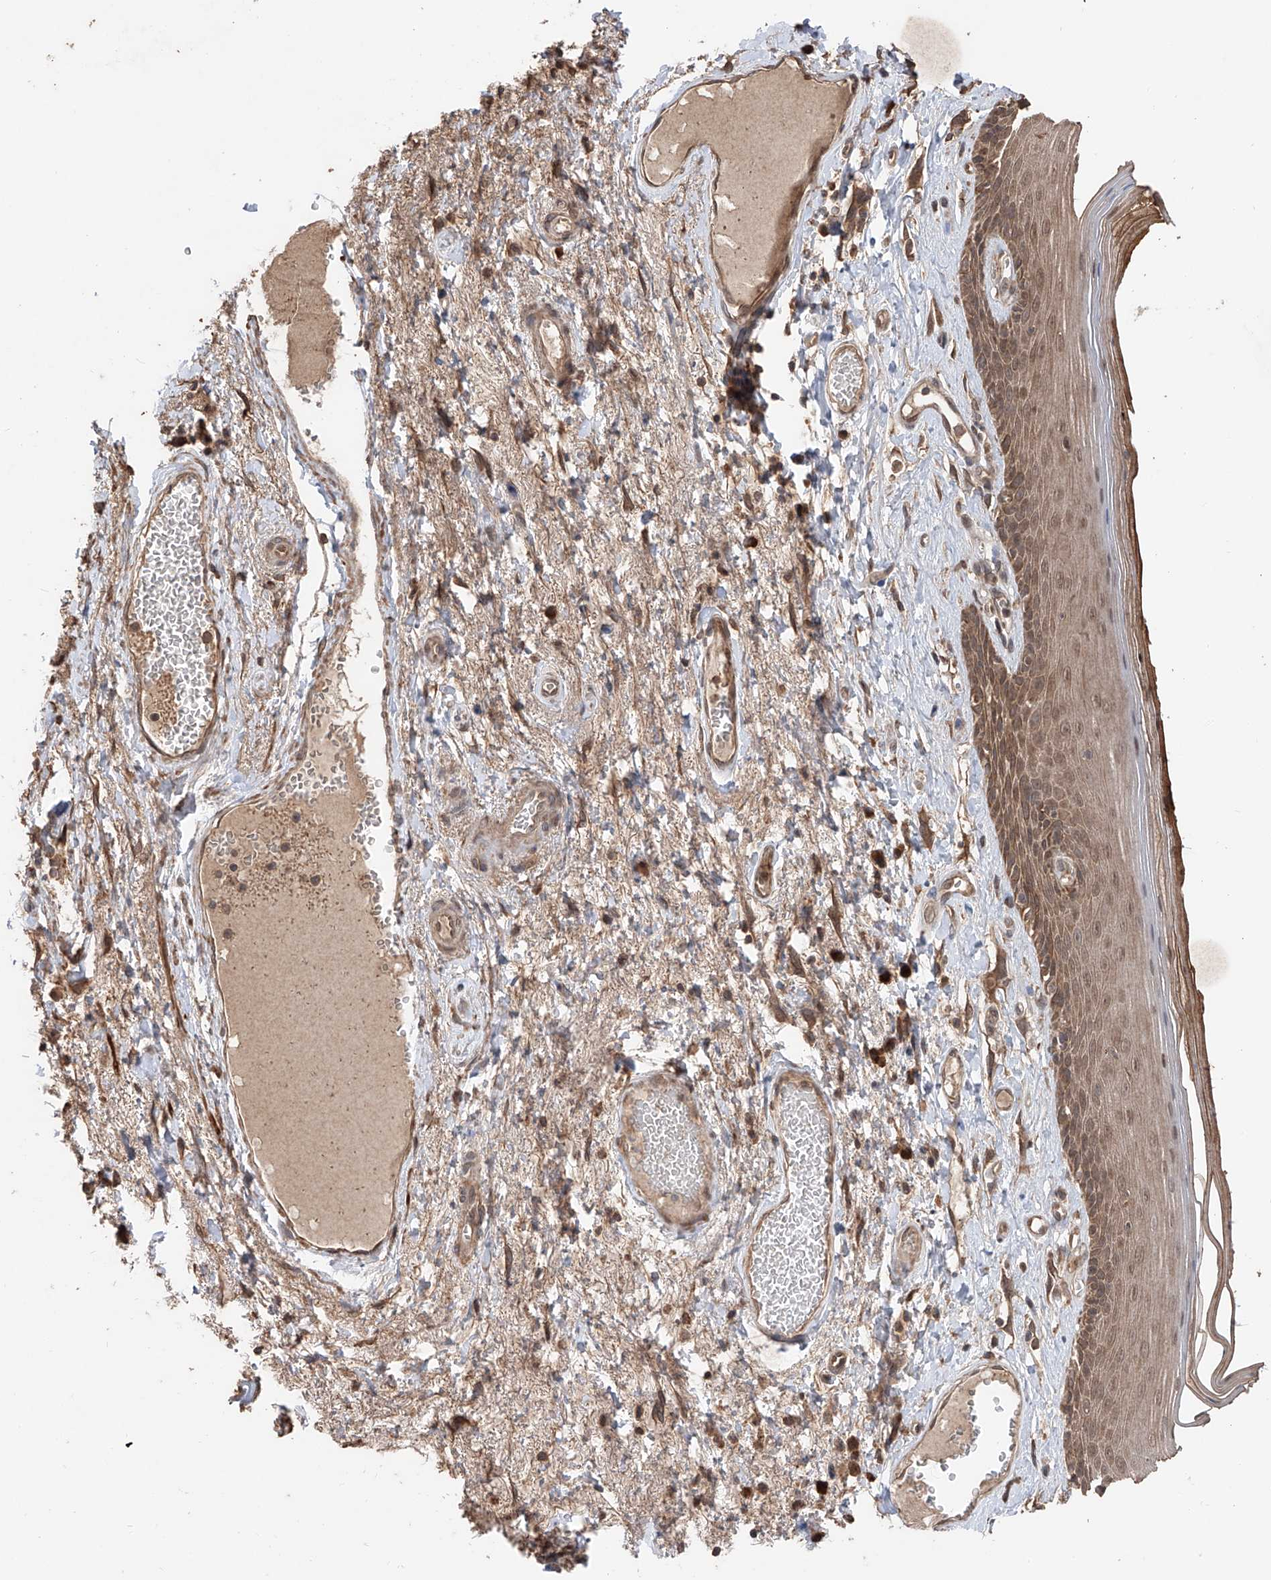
{"staining": {"intensity": "strong", "quantity": ">75%", "location": "cytoplasmic/membranous"}, "tissue": "skin", "cell_type": "Epidermal cells", "image_type": "normal", "snomed": [{"axis": "morphology", "description": "Normal tissue, NOS"}, {"axis": "topography", "description": "Anal"}], "caption": "Immunohistochemistry of normal skin demonstrates high levels of strong cytoplasmic/membranous expression in about >75% of epidermal cells.", "gene": "FAM135A", "patient": {"sex": "male", "age": 69}}